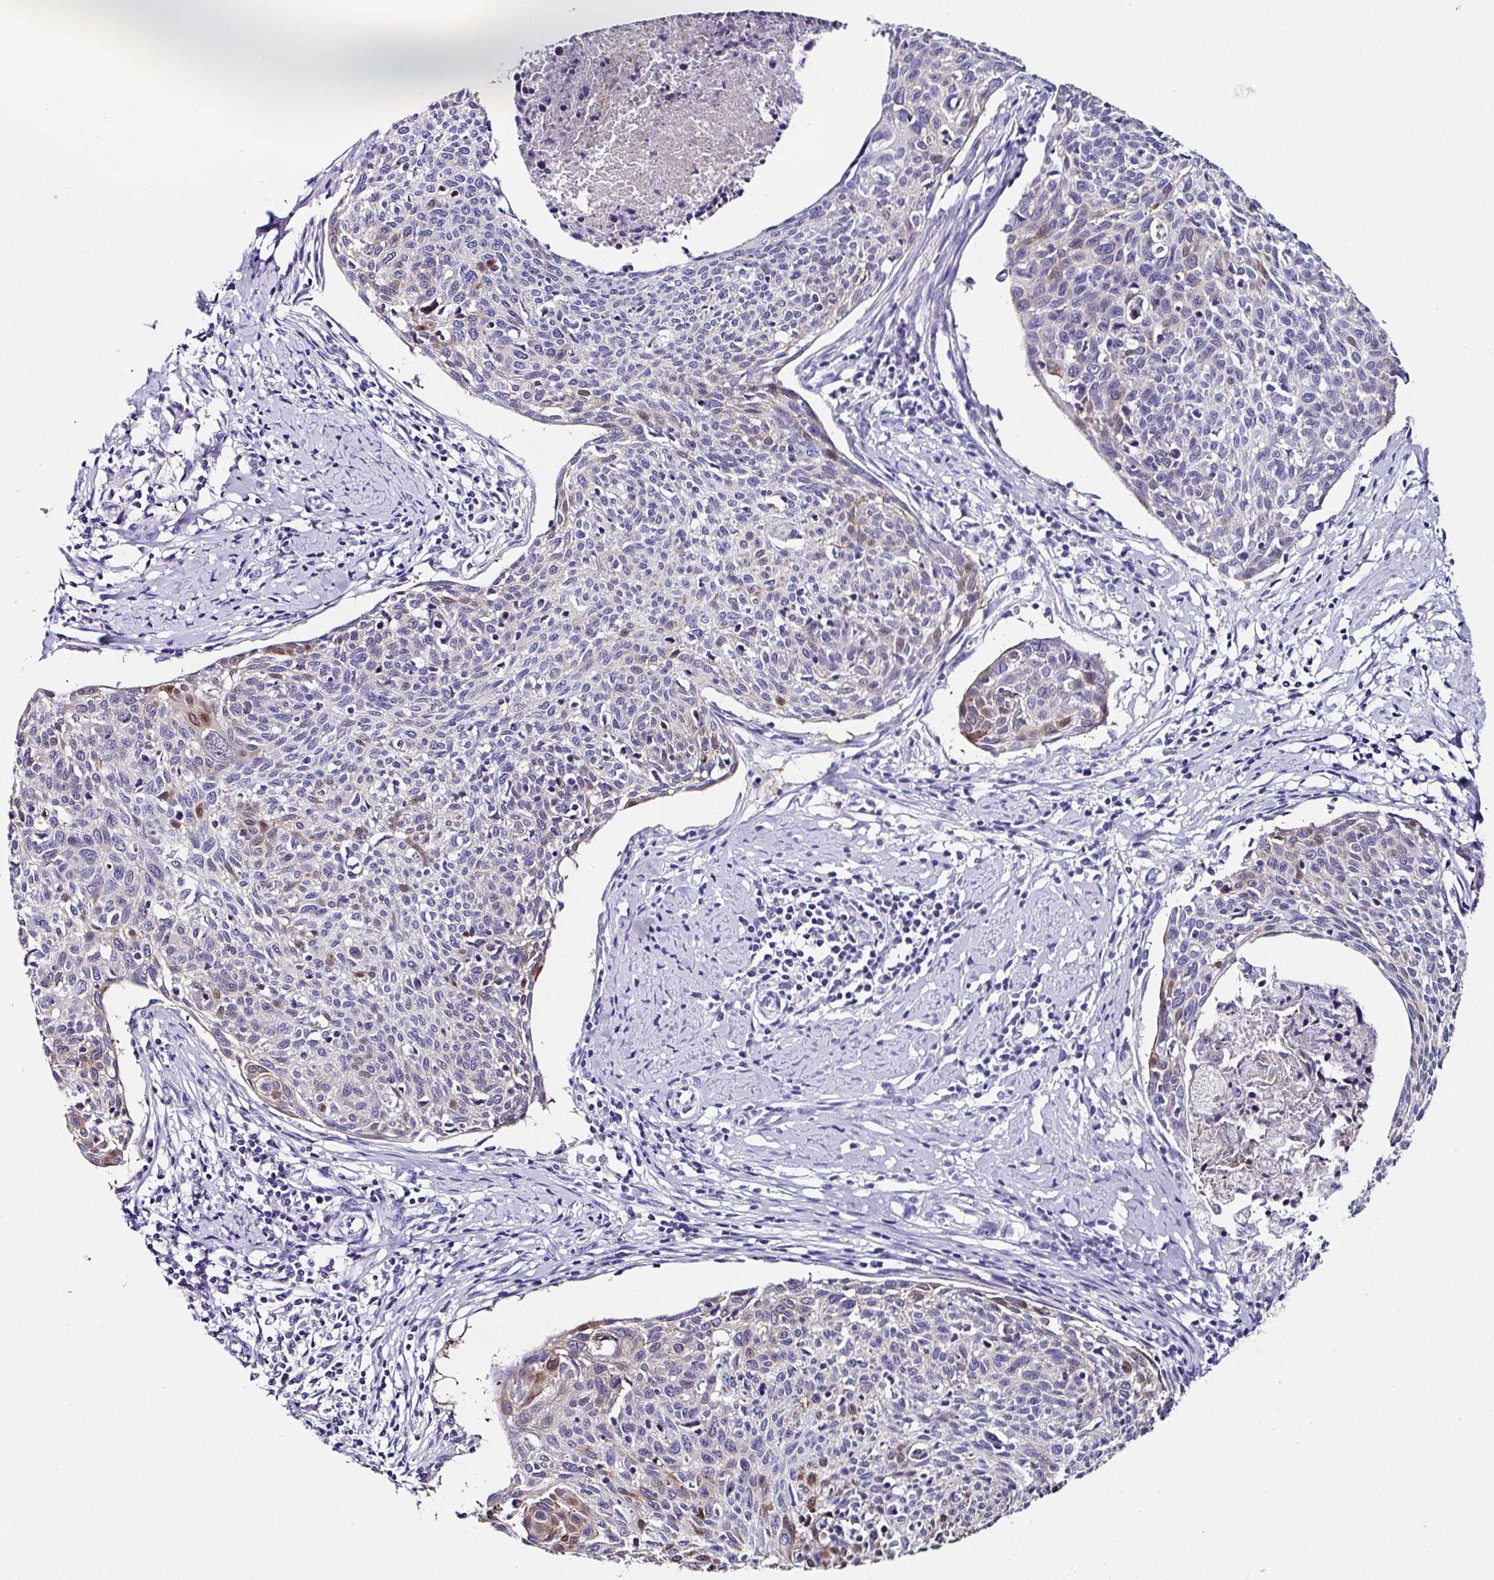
{"staining": {"intensity": "moderate", "quantity": "<25%", "location": "cytoplasmic/membranous"}, "tissue": "cervical cancer", "cell_type": "Tumor cells", "image_type": "cancer", "snomed": [{"axis": "morphology", "description": "Squamous cell carcinoma, NOS"}, {"axis": "topography", "description": "Cervix"}], "caption": "DAB immunohistochemical staining of human squamous cell carcinoma (cervical) demonstrates moderate cytoplasmic/membranous protein staining in approximately <25% of tumor cells.", "gene": "UGT3A1", "patient": {"sex": "female", "age": 49}}